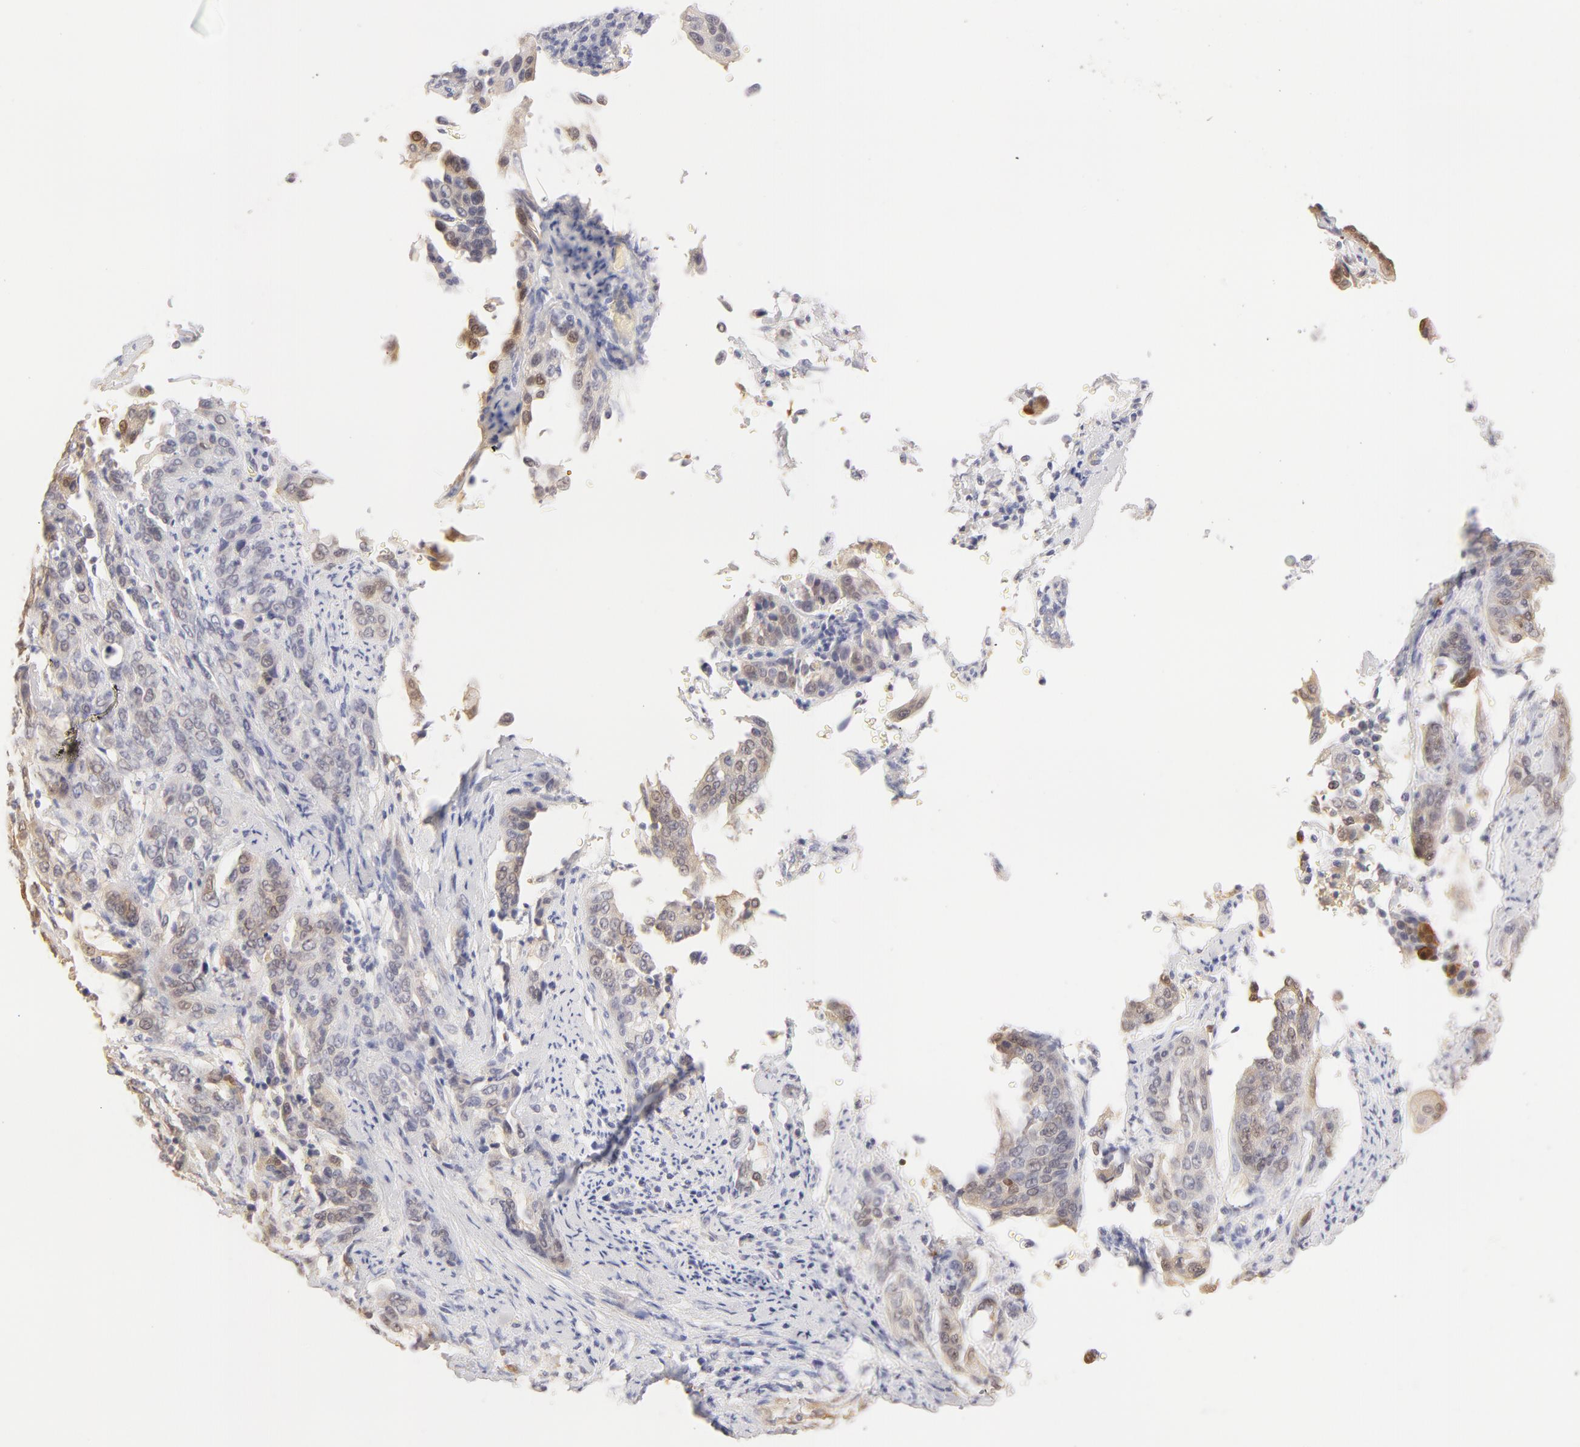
{"staining": {"intensity": "weak", "quantity": "<25%", "location": "nuclear"}, "tissue": "cervical cancer", "cell_type": "Tumor cells", "image_type": "cancer", "snomed": [{"axis": "morphology", "description": "Squamous cell carcinoma, NOS"}, {"axis": "topography", "description": "Cervix"}], "caption": "High magnification brightfield microscopy of squamous cell carcinoma (cervical) stained with DAB (3,3'-diaminobenzidine) (brown) and counterstained with hematoxylin (blue): tumor cells show no significant positivity. The staining was performed using DAB (3,3'-diaminobenzidine) to visualize the protein expression in brown, while the nuclei were stained in blue with hematoxylin (Magnification: 20x).", "gene": "CA2", "patient": {"sex": "female", "age": 41}}